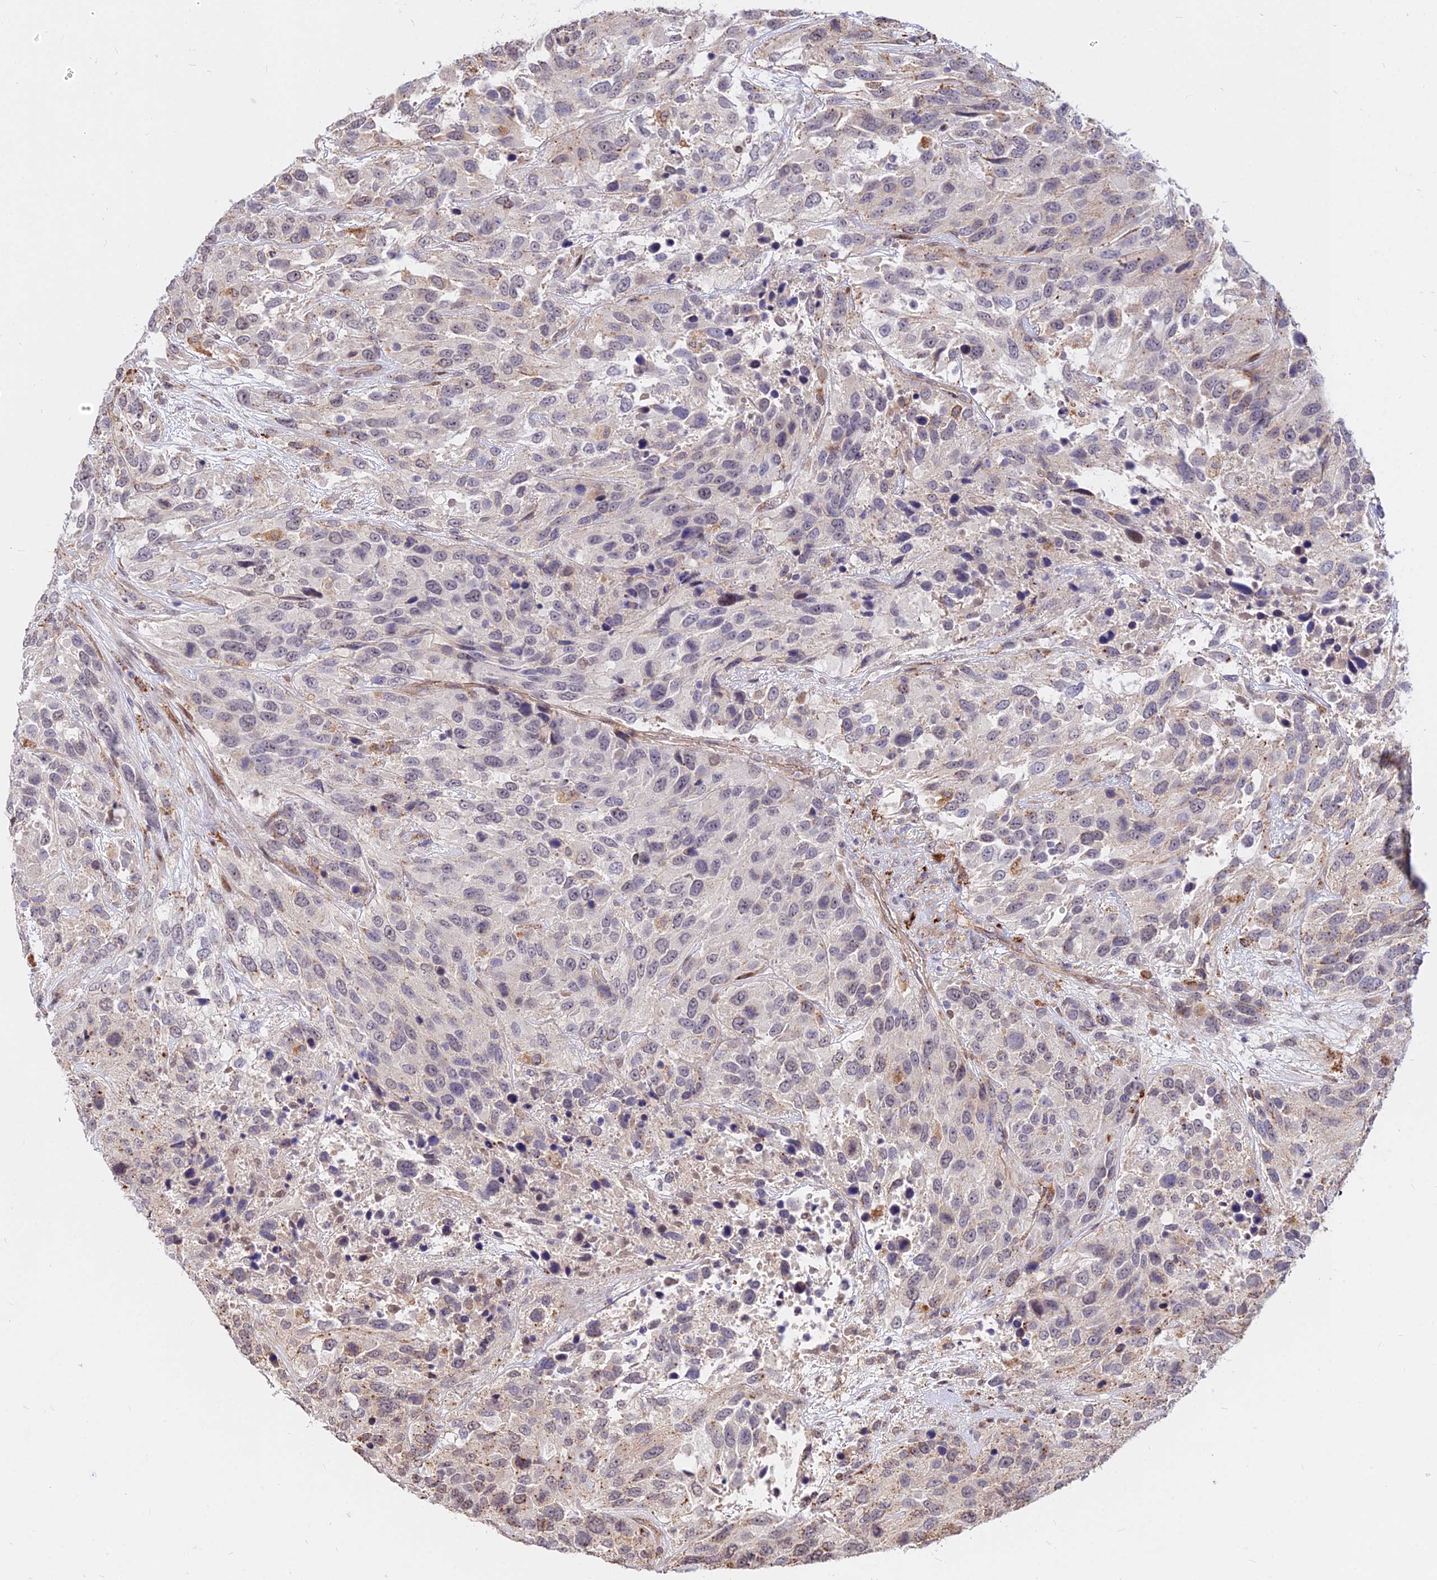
{"staining": {"intensity": "moderate", "quantity": "<25%", "location": "cytoplasmic/membranous"}, "tissue": "urothelial cancer", "cell_type": "Tumor cells", "image_type": "cancer", "snomed": [{"axis": "morphology", "description": "Urothelial carcinoma, High grade"}, {"axis": "topography", "description": "Urinary bladder"}], "caption": "The image shows staining of high-grade urothelial carcinoma, revealing moderate cytoplasmic/membranous protein staining (brown color) within tumor cells. (IHC, brightfield microscopy, high magnification).", "gene": "C11orf68", "patient": {"sex": "female", "age": 70}}